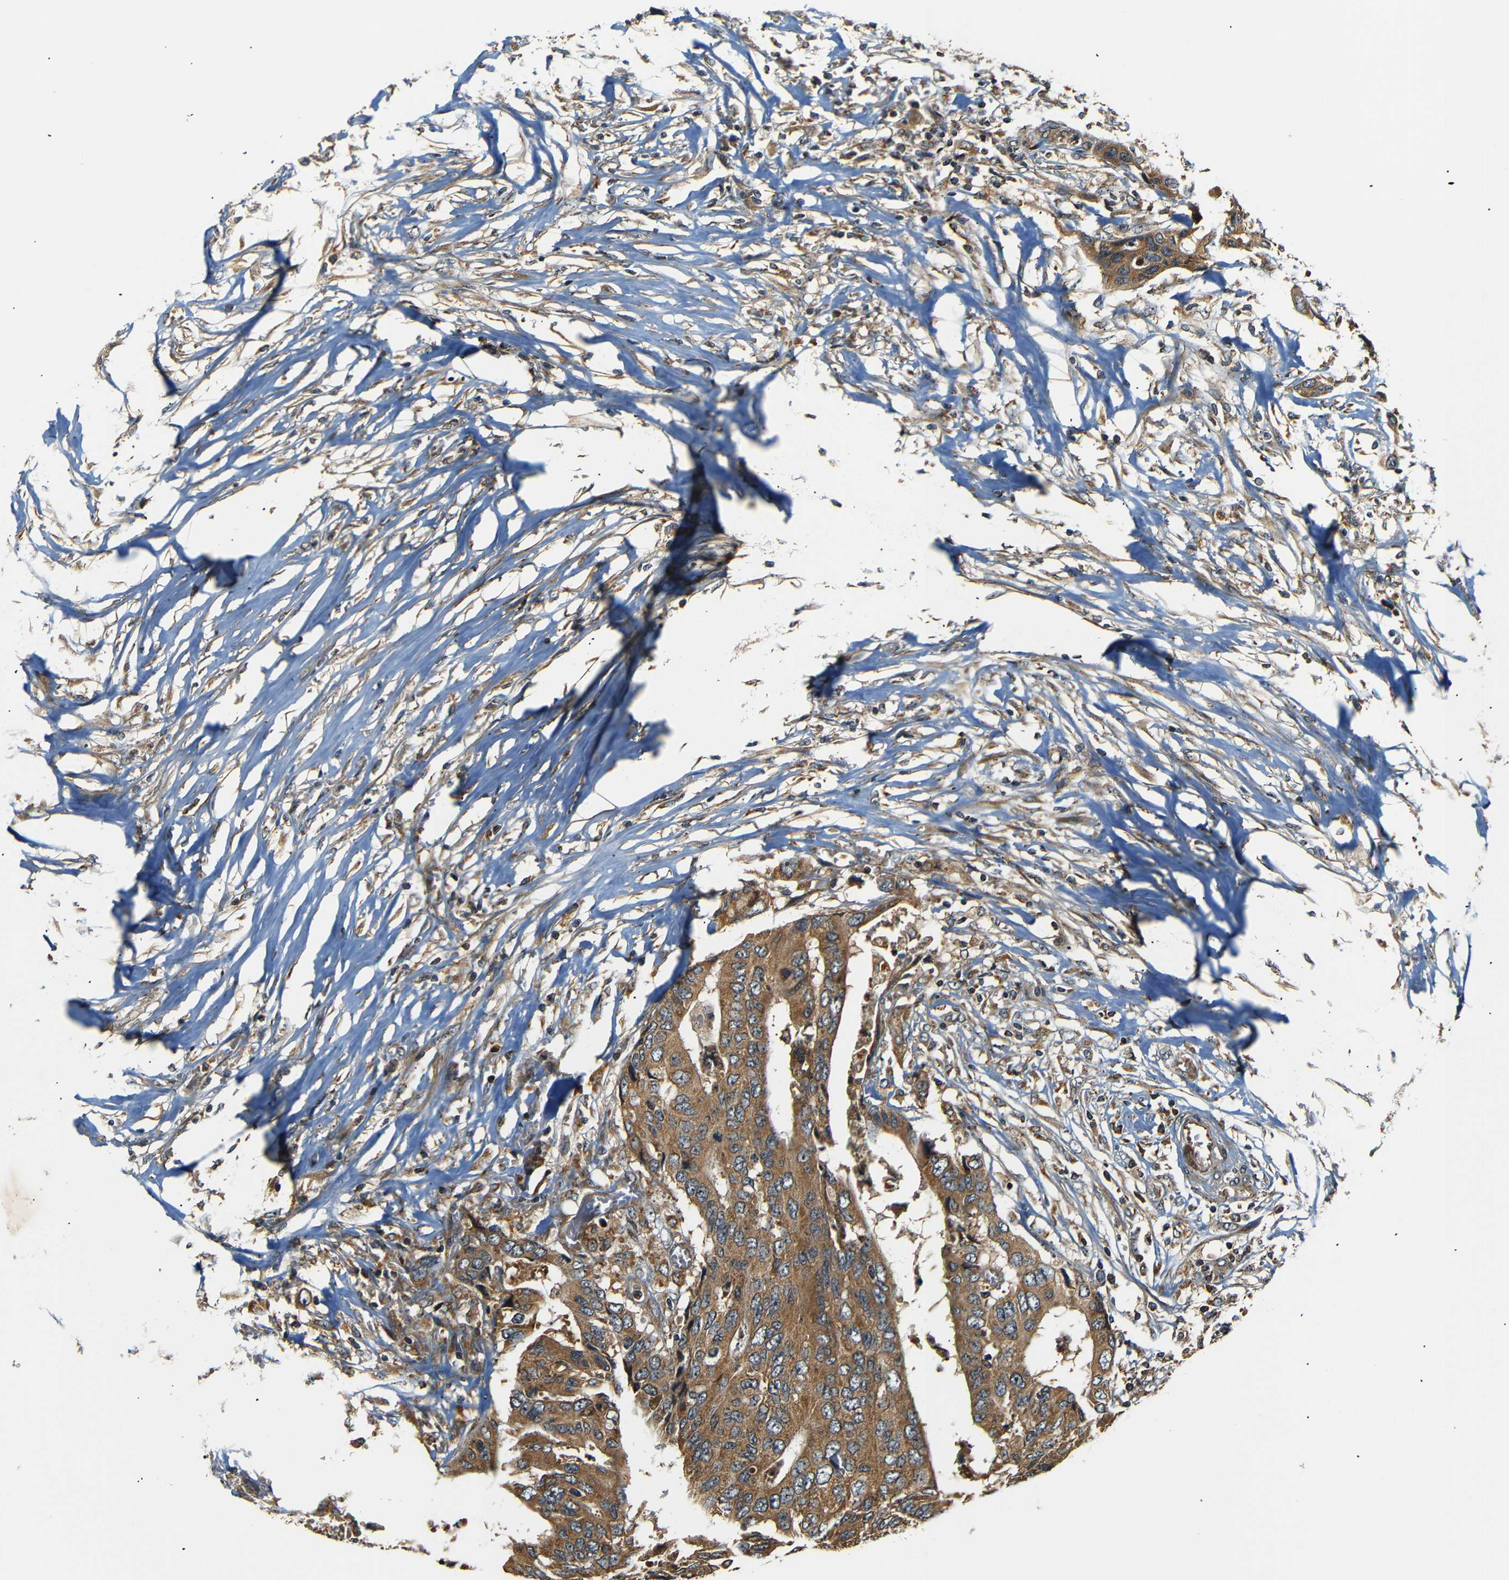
{"staining": {"intensity": "moderate", "quantity": ">75%", "location": "cytoplasmic/membranous"}, "tissue": "colorectal cancer", "cell_type": "Tumor cells", "image_type": "cancer", "snomed": [{"axis": "morphology", "description": "Adenocarcinoma, NOS"}, {"axis": "topography", "description": "Rectum"}], "caption": "Colorectal adenocarcinoma tissue displays moderate cytoplasmic/membranous expression in approximately >75% of tumor cells", "gene": "TANK", "patient": {"sex": "male", "age": 55}}